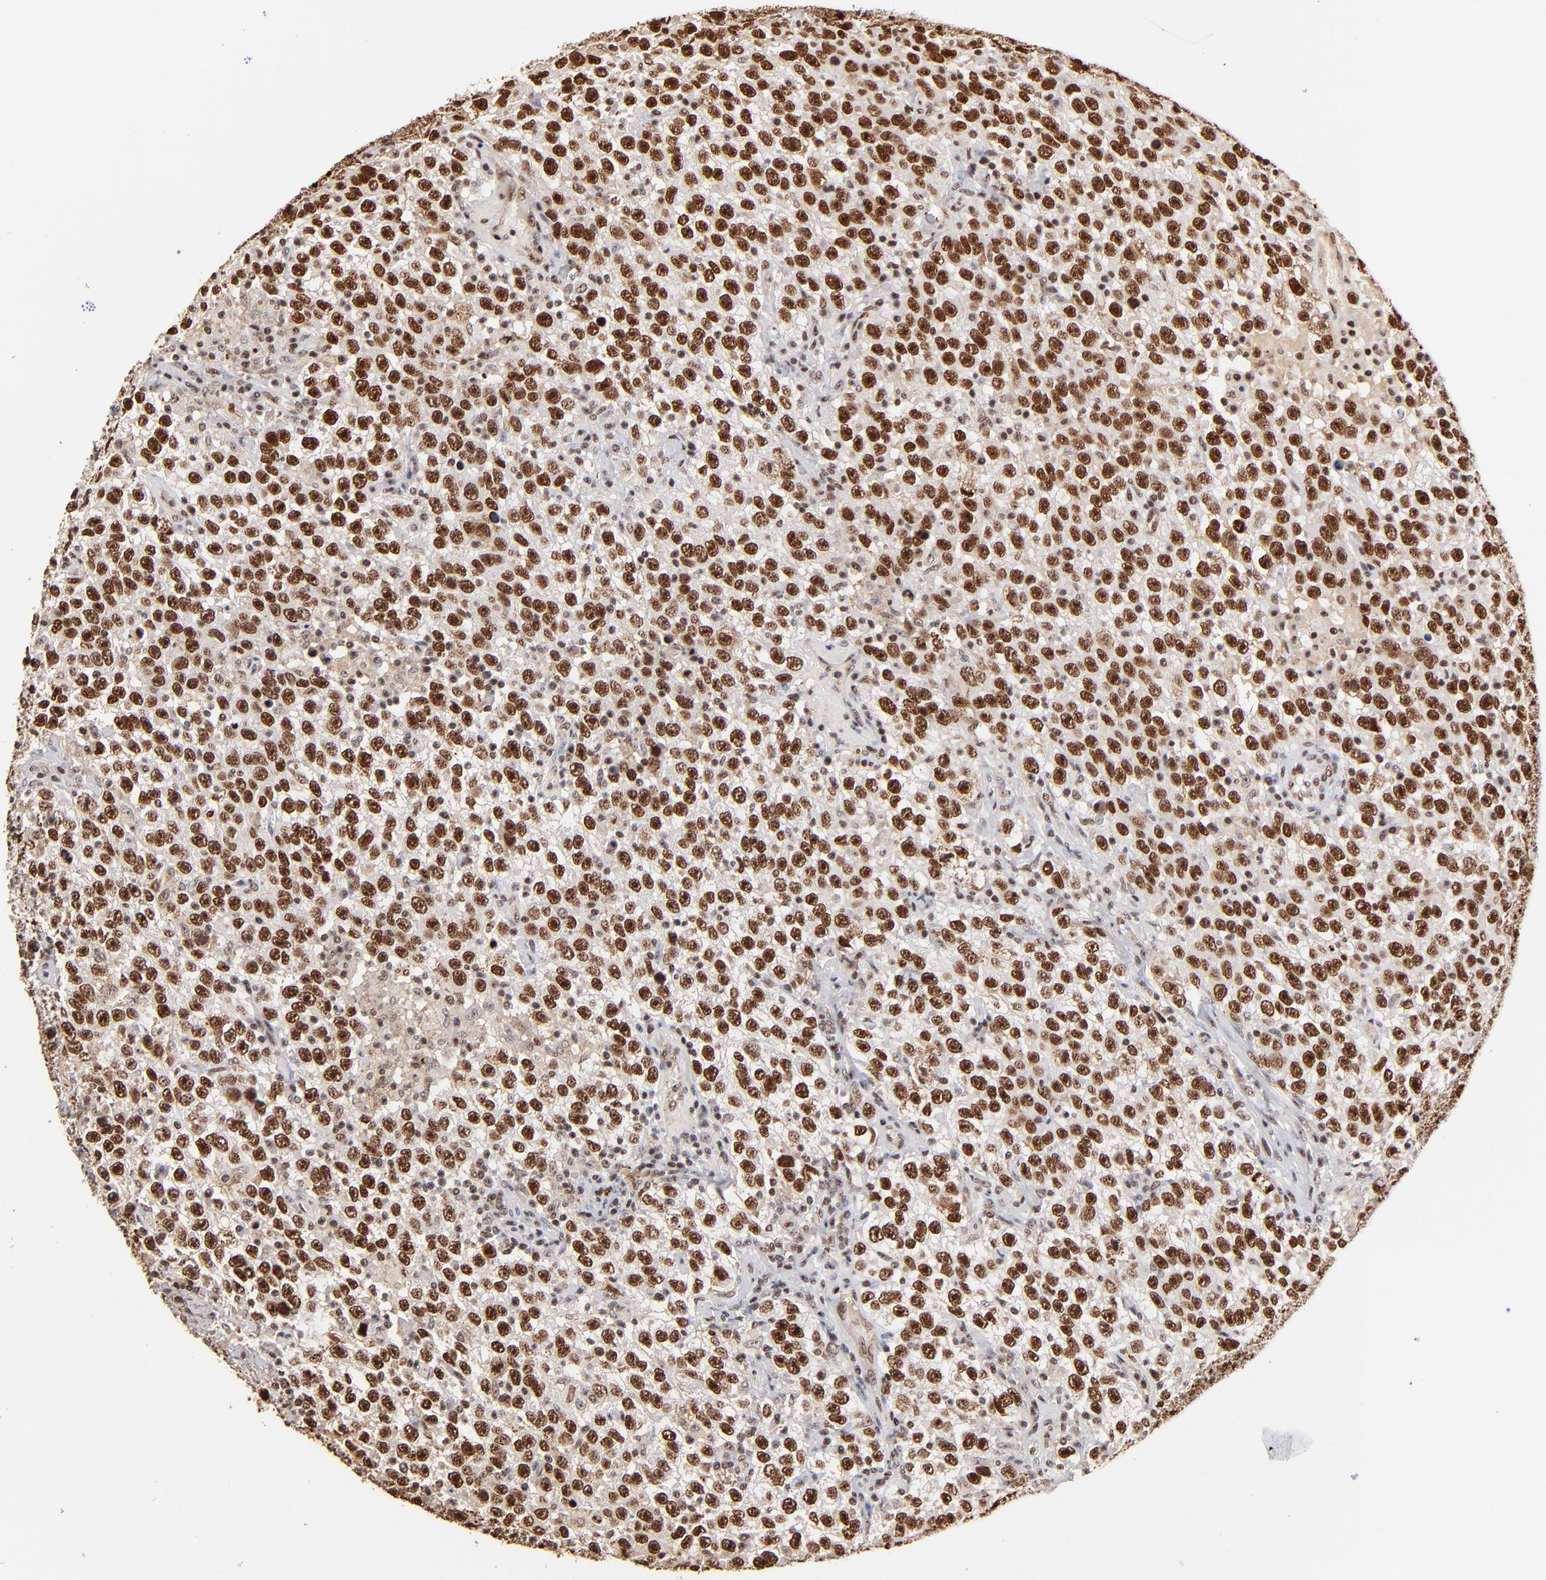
{"staining": {"intensity": "strong", "quantity": ">75%", "location": "nuclear"}, "tissue": "testis cancer", "cell_type": "Tumor cells", "image_type": "cancer", "snomed": [{"axis": "morphology", "description": "Seminoma, NOS"}, {"axis": "topography", "description": "Testis"}], "caption": "A photomicrograph of human testis seminoma stained for a protein demonstrates strong nuclear brown staining in tumor cells. The protein is stained brown, and the nuclei are stained in blue (DAB IHC with brightfield microscopy, high magnification).", "gene": "ZNF146", "patient": {"sex": "male", "age": 41}}